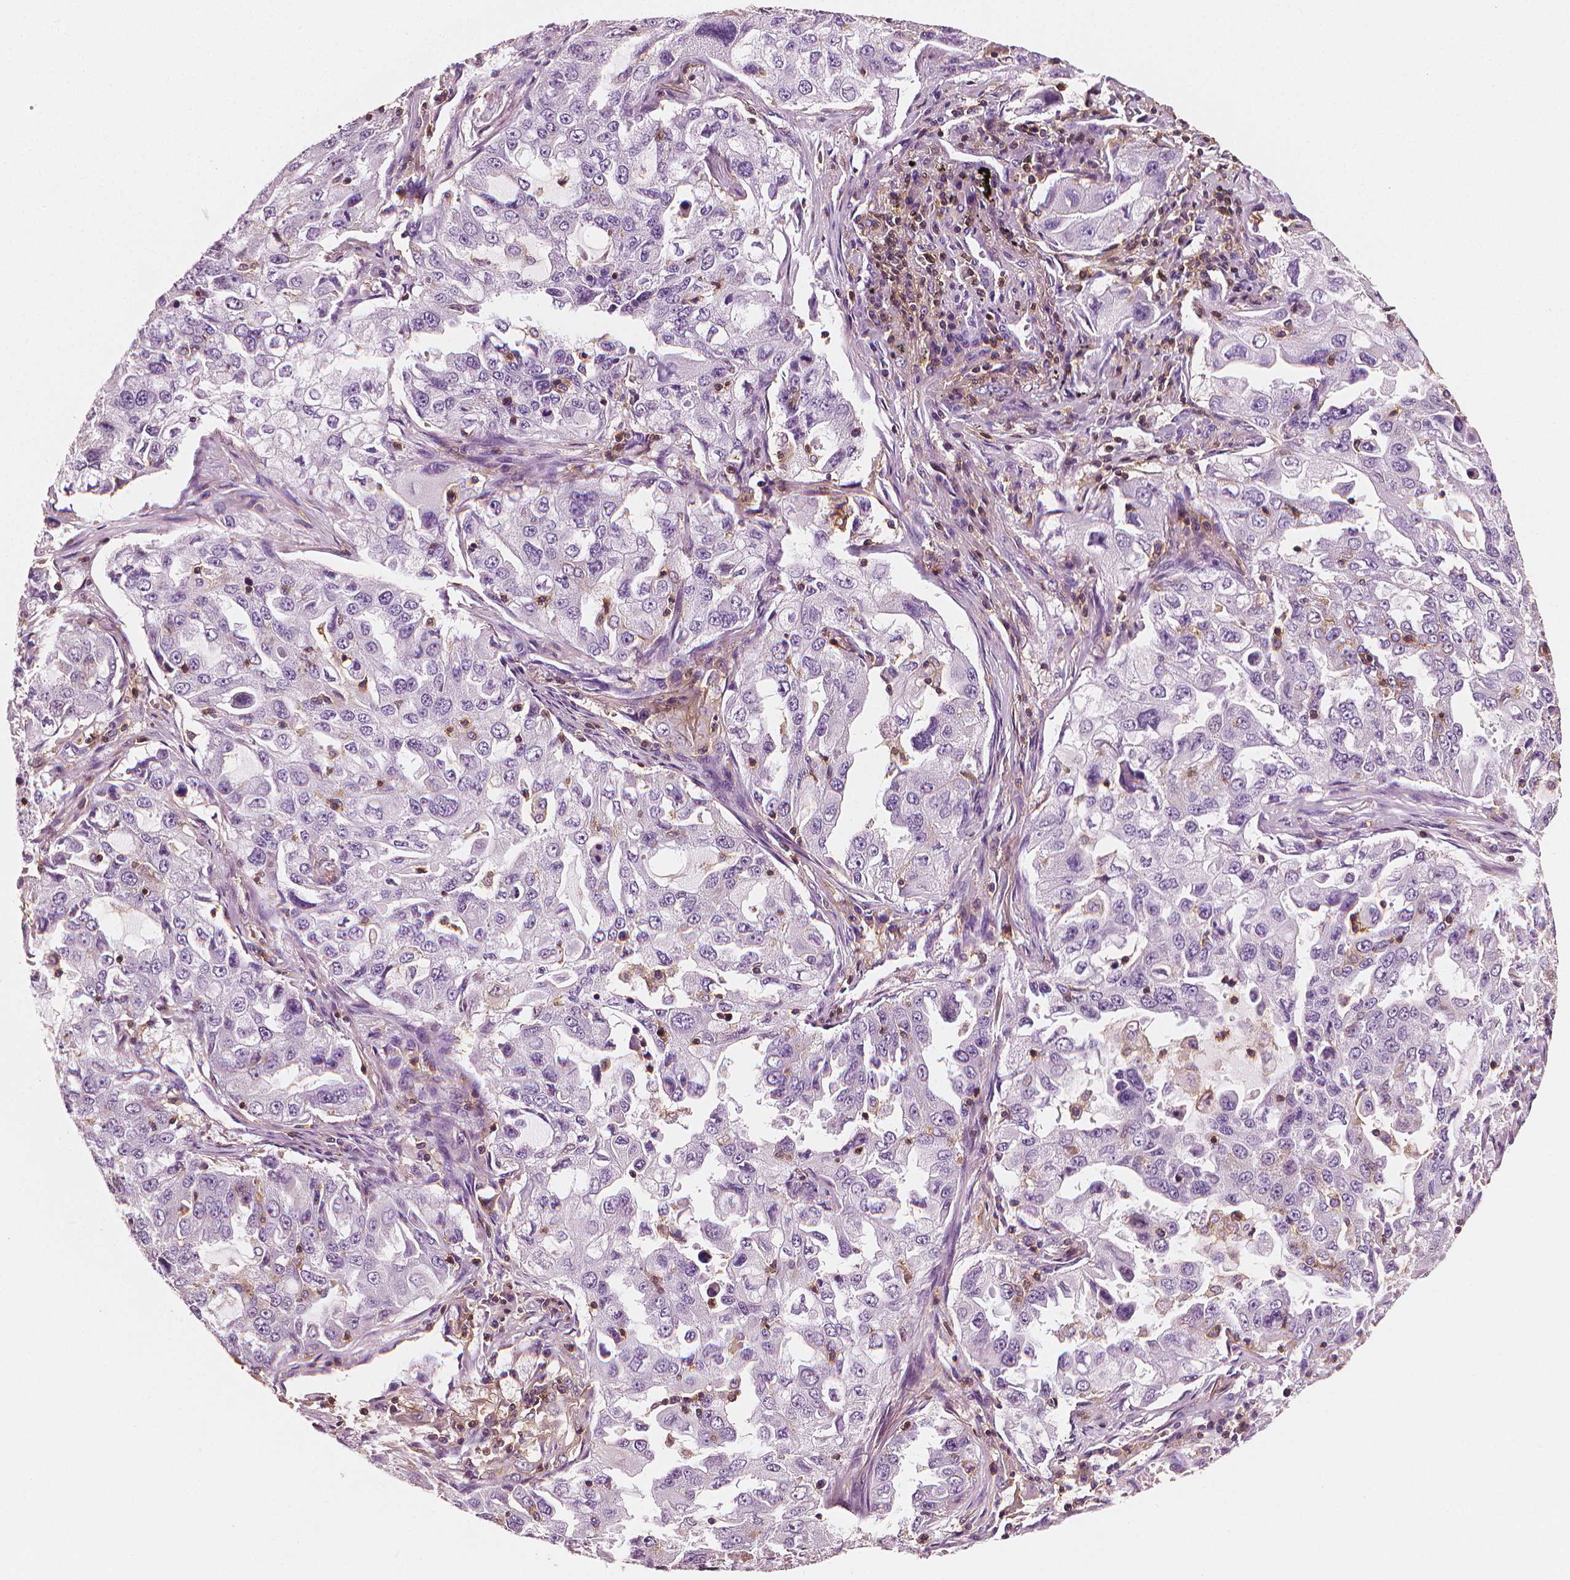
{"staining": {"intensity": "negative", "quantity": "none", "location": "none"}, "tissue": "lung cancer", "cell_type": "Tumor cells", "image_type": "cancer", "snomed": [{"axis": "morphology", "description": "Adenocarcinoma, NOS"}, {"axis": "topography", "description": "Lung"}], "caption": "Protein analysis of lung adenocarcinoma reveals no significant expression in tumor cells.", "gene": "PTPRC", "patient": {"sex": "female", "age": 61}}